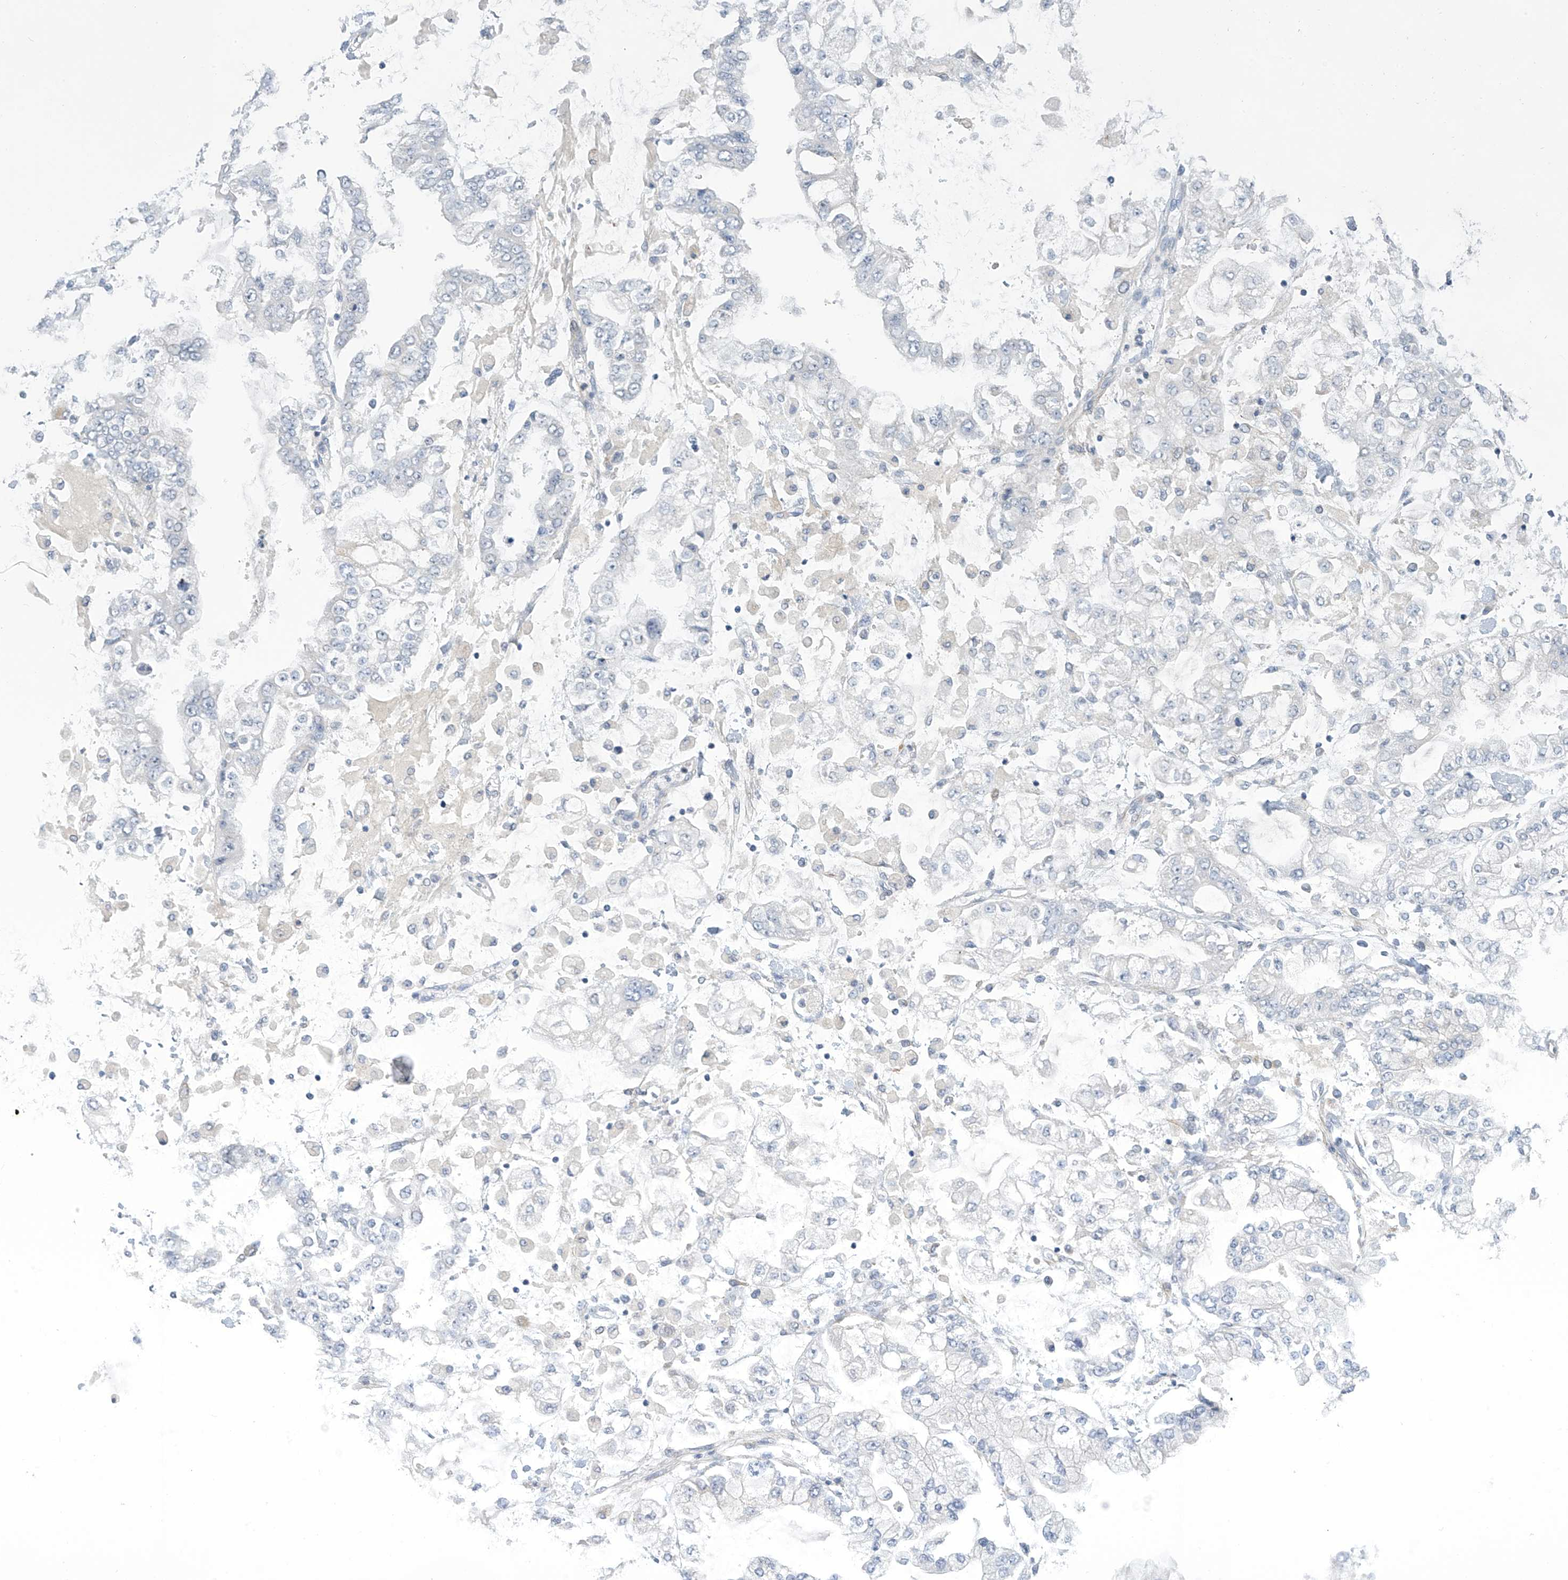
{"staining": {"intensity": "negative", "quantity": "none", "location": "none"}, "tissue": "stomach cancer", "cell_type": "Tumor cells", "image_type": "cancer", "snomed": [{"axis": "morphology", "description": "Normal tissue, NOS"}, {"axis": "morphology", "description": "Adenocarcinoma, NOS"}, {"axis": "topography", "description": "Stomach, upper"}, {"axis": "topography", "description": "Stomach"}], "caption": "Tumor cells show no significant staining in adenocarcinoma (stomach).", "gene": "SLC6A12", "patient": {"sex": "male", "age": 76}}